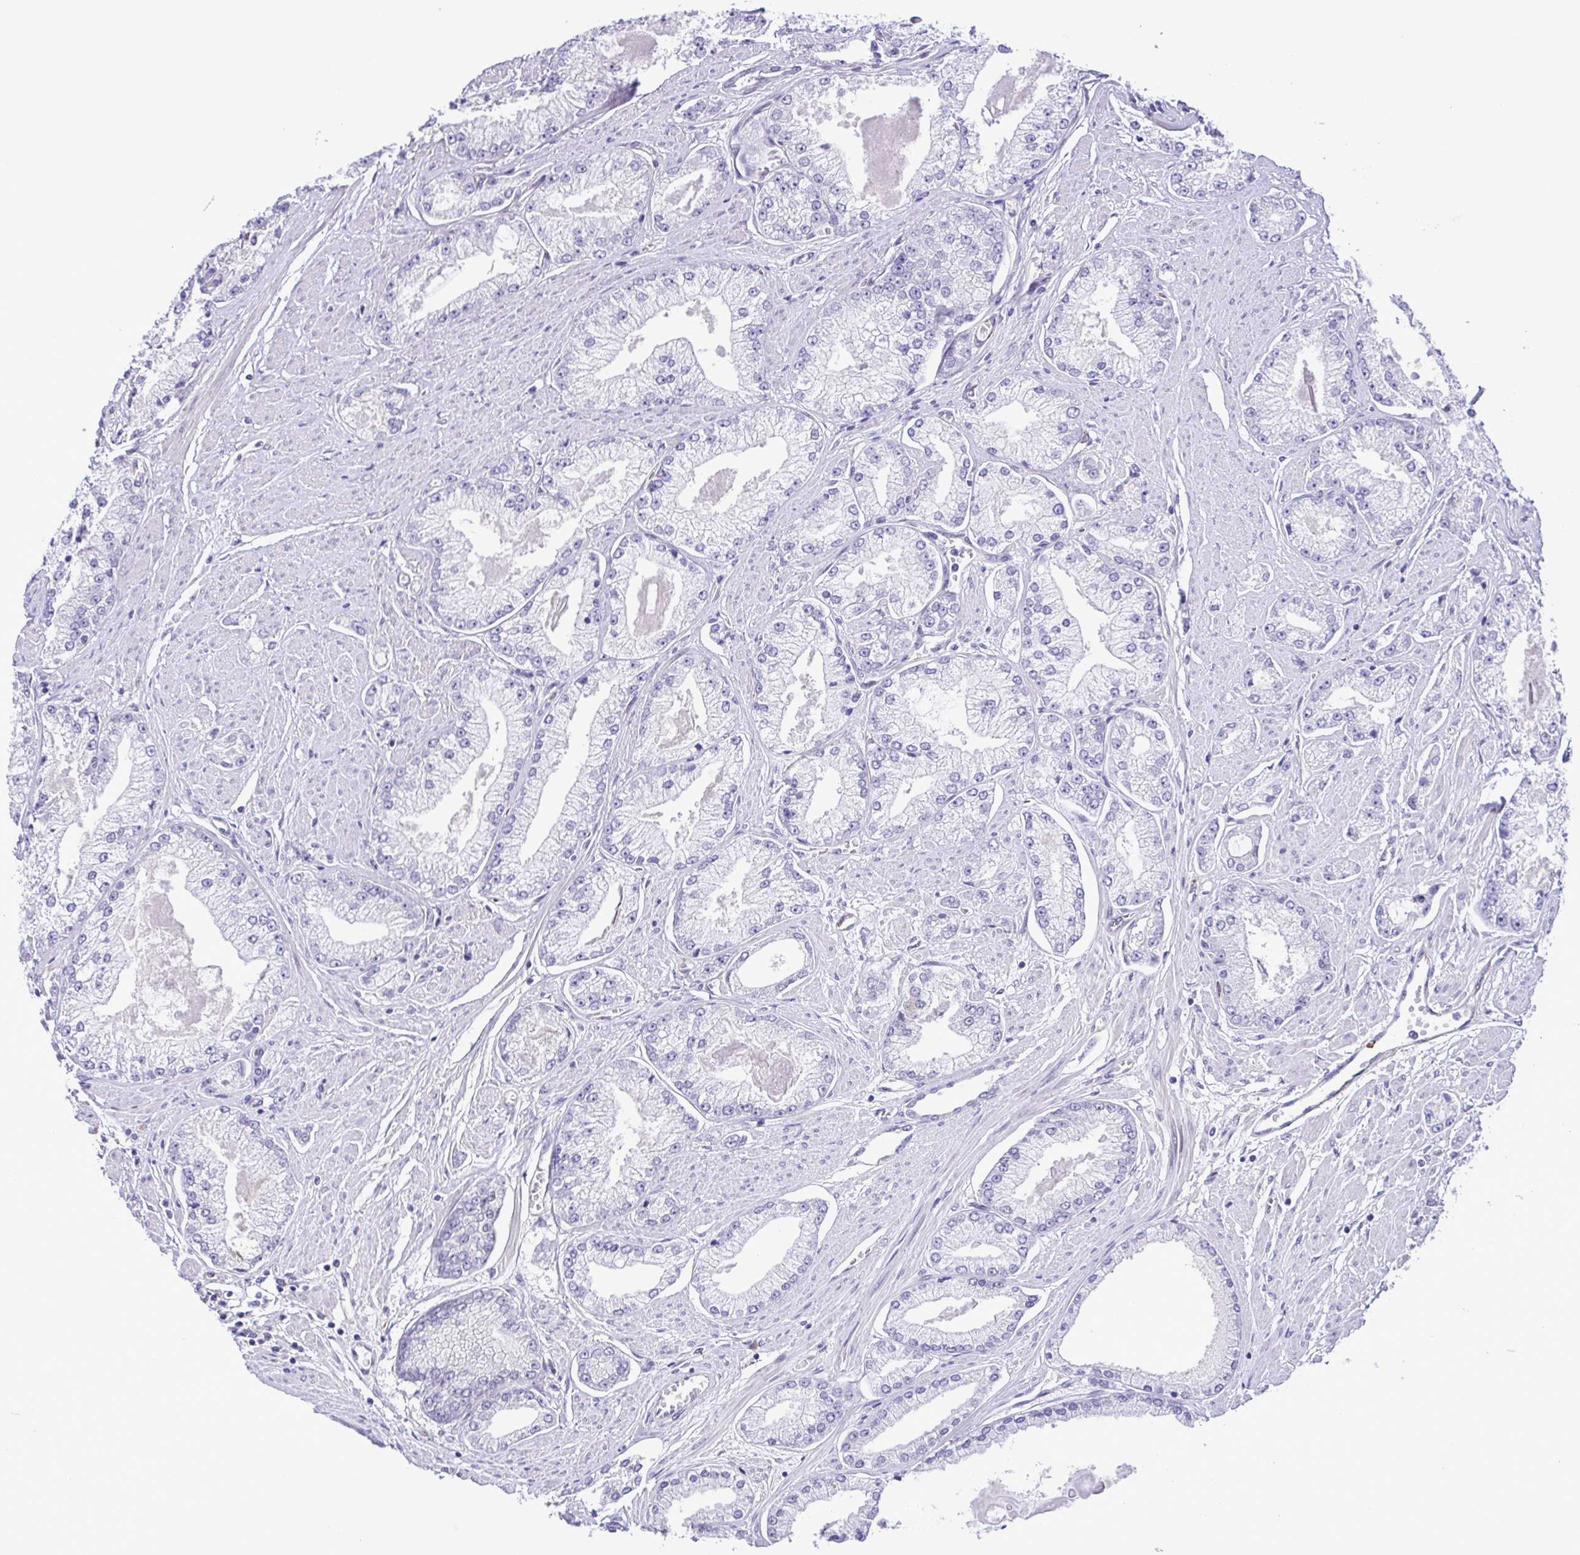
{"staining": {"intensity": "negative", "quantity": "none", "location": "none"}, "tissue": "prostate cancer", "cell_type": "Tumor cells", "image_type": "cancer", "snomed": [{"axis": "morphology", "description": "Adenocarcinoma, High grade"}, {"axis": "topography", "description": "Prostate"}], "caption": "Photomicrograph shows no protein positivity in tumor cells of prostate adenocarcinoma (high-grade) tissue.", "gene": "DCLK2", "patient": {"sex": "male", "age": 68}}